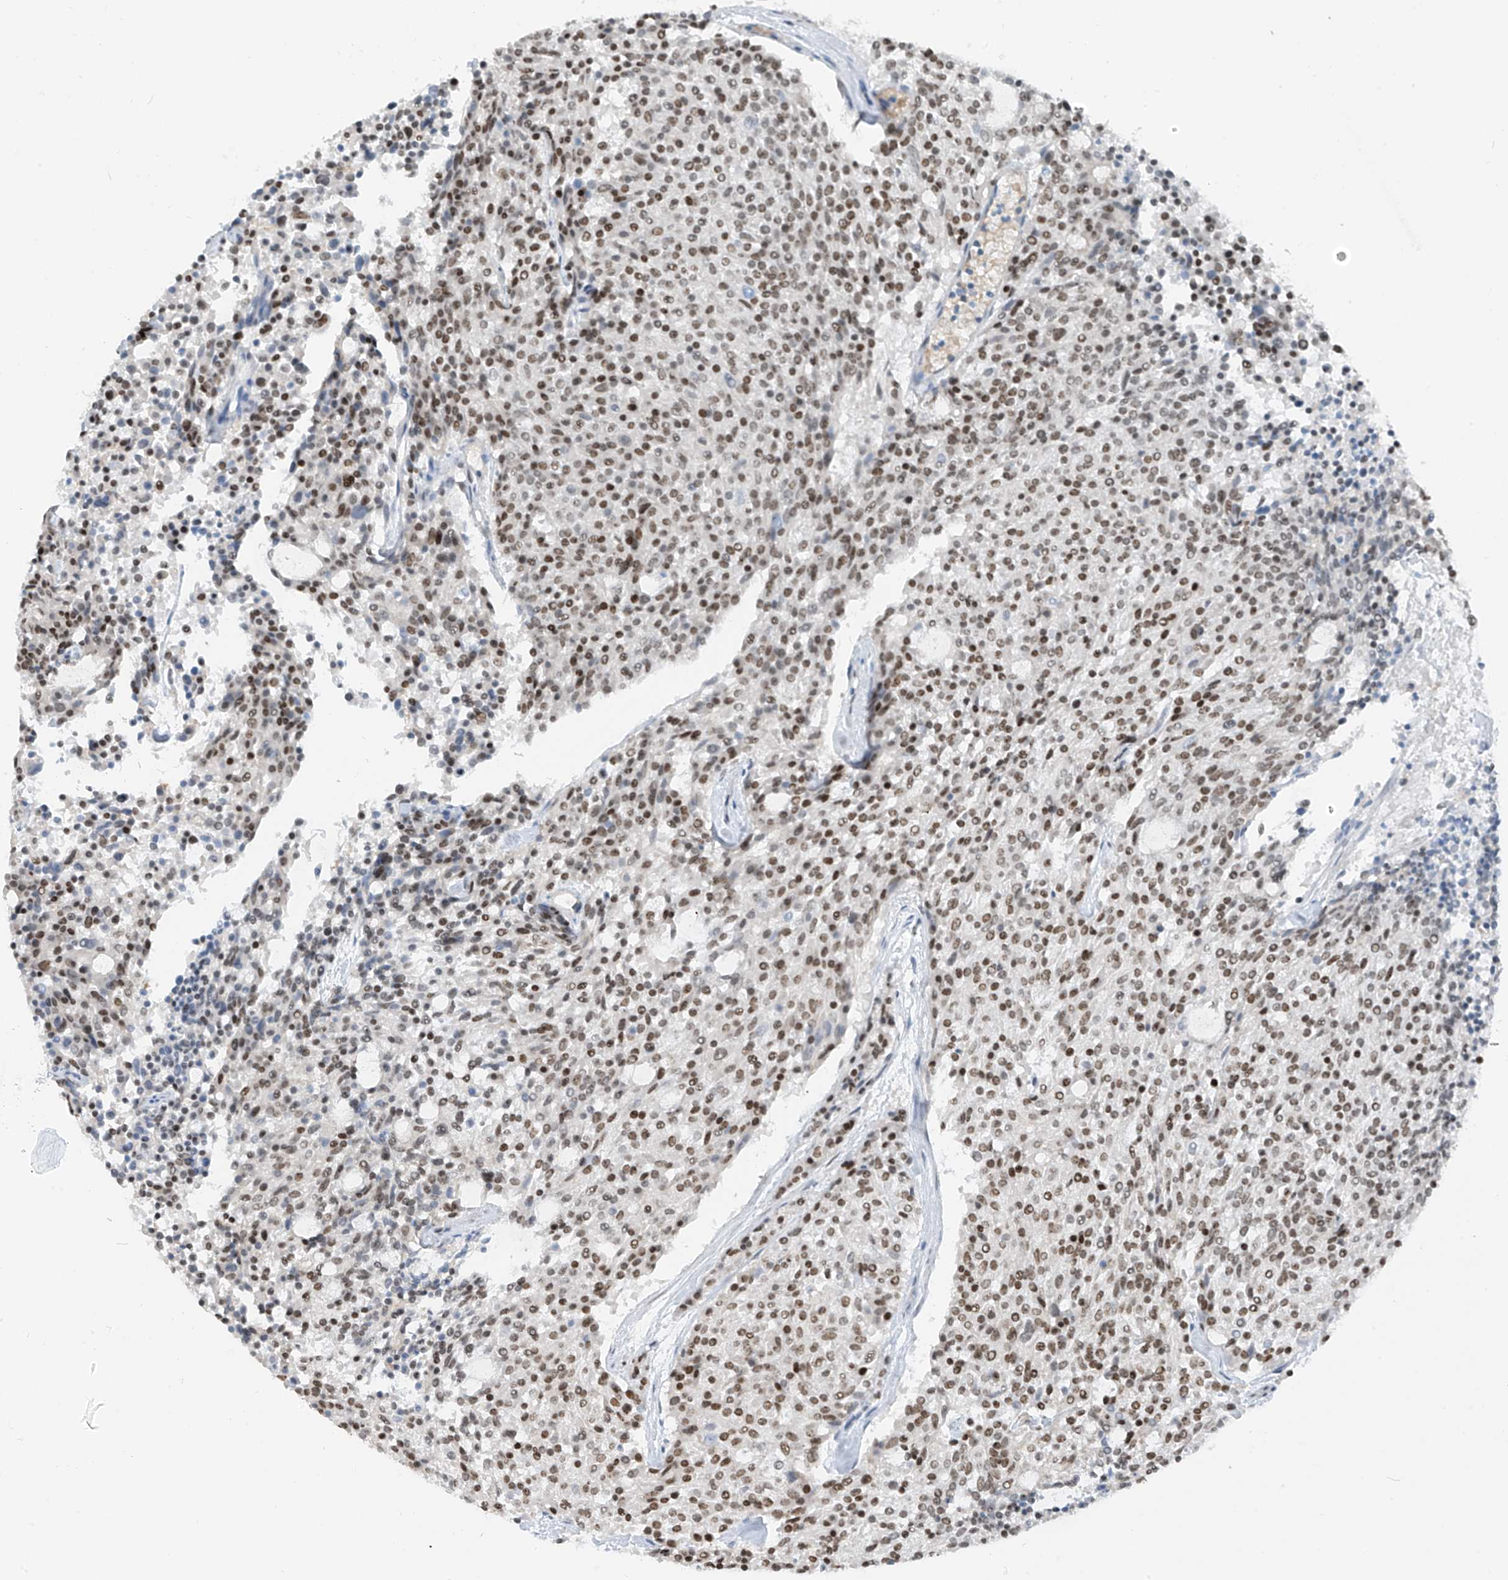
{"staining": {"intensity": "moderate", "quantity": ">75%", "location": "nuclear"}, "tissue": "carcinoid", "cell_type": "Tumor cells", "image_type": "cancer", "snomed": [{"axis": "morphology", "description": "Carcinoid, malignant, NOS"}, {"axis": "topography", "description": "Pancreas"}], "caption": "About >75% of tumor cells in human malignant carcinoid display moderate nuclear protein staining as visualized by brown immunohistochemical staining.", "gene": "MCM9", "patient": {"sex": "female", "age": 54}}